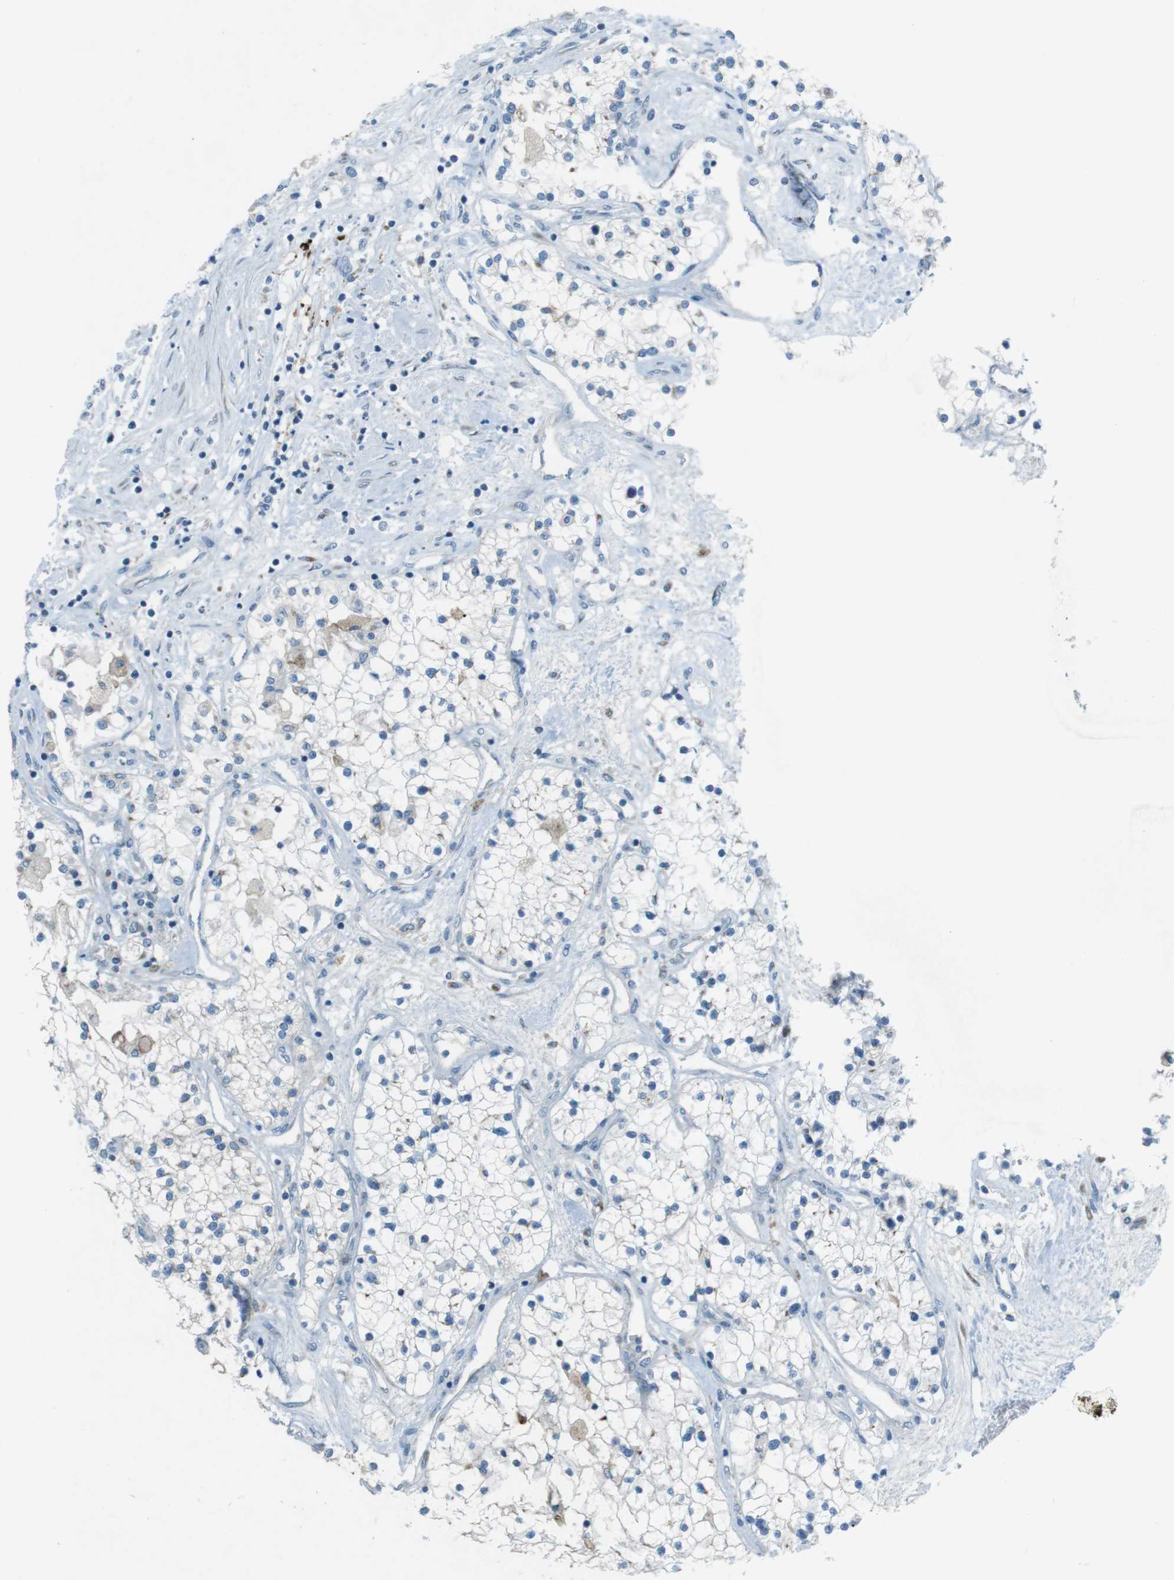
{"staining": {"intensity": "moderate", "quantity": "25%-75%", "location": "cytoplasmic/membranous"}, "tissue": "renal cancer", "cell_type": "Tumor cells", "image_type": "cancer", "snomed": [{"axis": "morphology", "description": "Adenocarcinoma, NOS"}, {"axis": "topography", "description": "Kidney"}], "caption": "Immunohistochemical staining of adenocarcinoma (renal) reveals medium levels of moderate cytoplasmic/membranous expression in about 25%-75% of tumor cells.", "gene": "TXNDC15", "patient": {"sex": "male", "age": 68}}